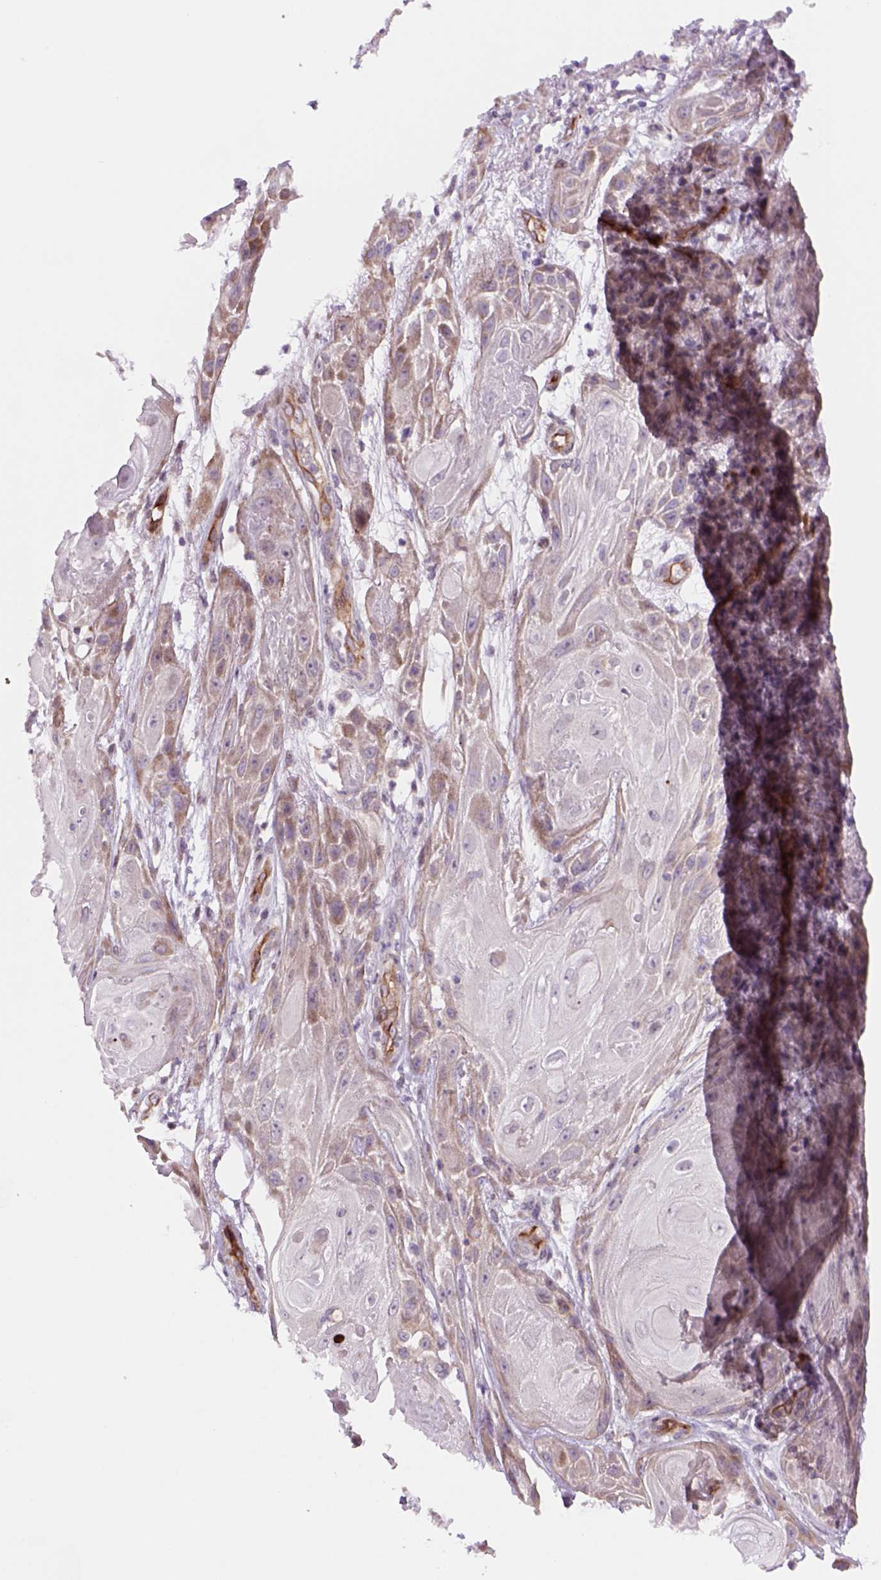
{"staining": {"intensity": "moderate", "quantity": "<25%", "location": "cytoplasmic/membranous"}, "tissue": "skin cancer", "cell_type": "Tumor cells", "image_type": "cancer", "snomed": [{"axis": "morphology", "description": "Squamous cell carcinoma, NOS"}, {"axis": "topography", "description": "Skin"}], "caption": "Protein staining of skin cancer (squamous cell carcinoma) tissue displays moderate cytoplasmic/membranous expression in approximately <25% of tumor cells.", "gene": "VSTM5", "patient": {"sex": "male", "age": 62}}